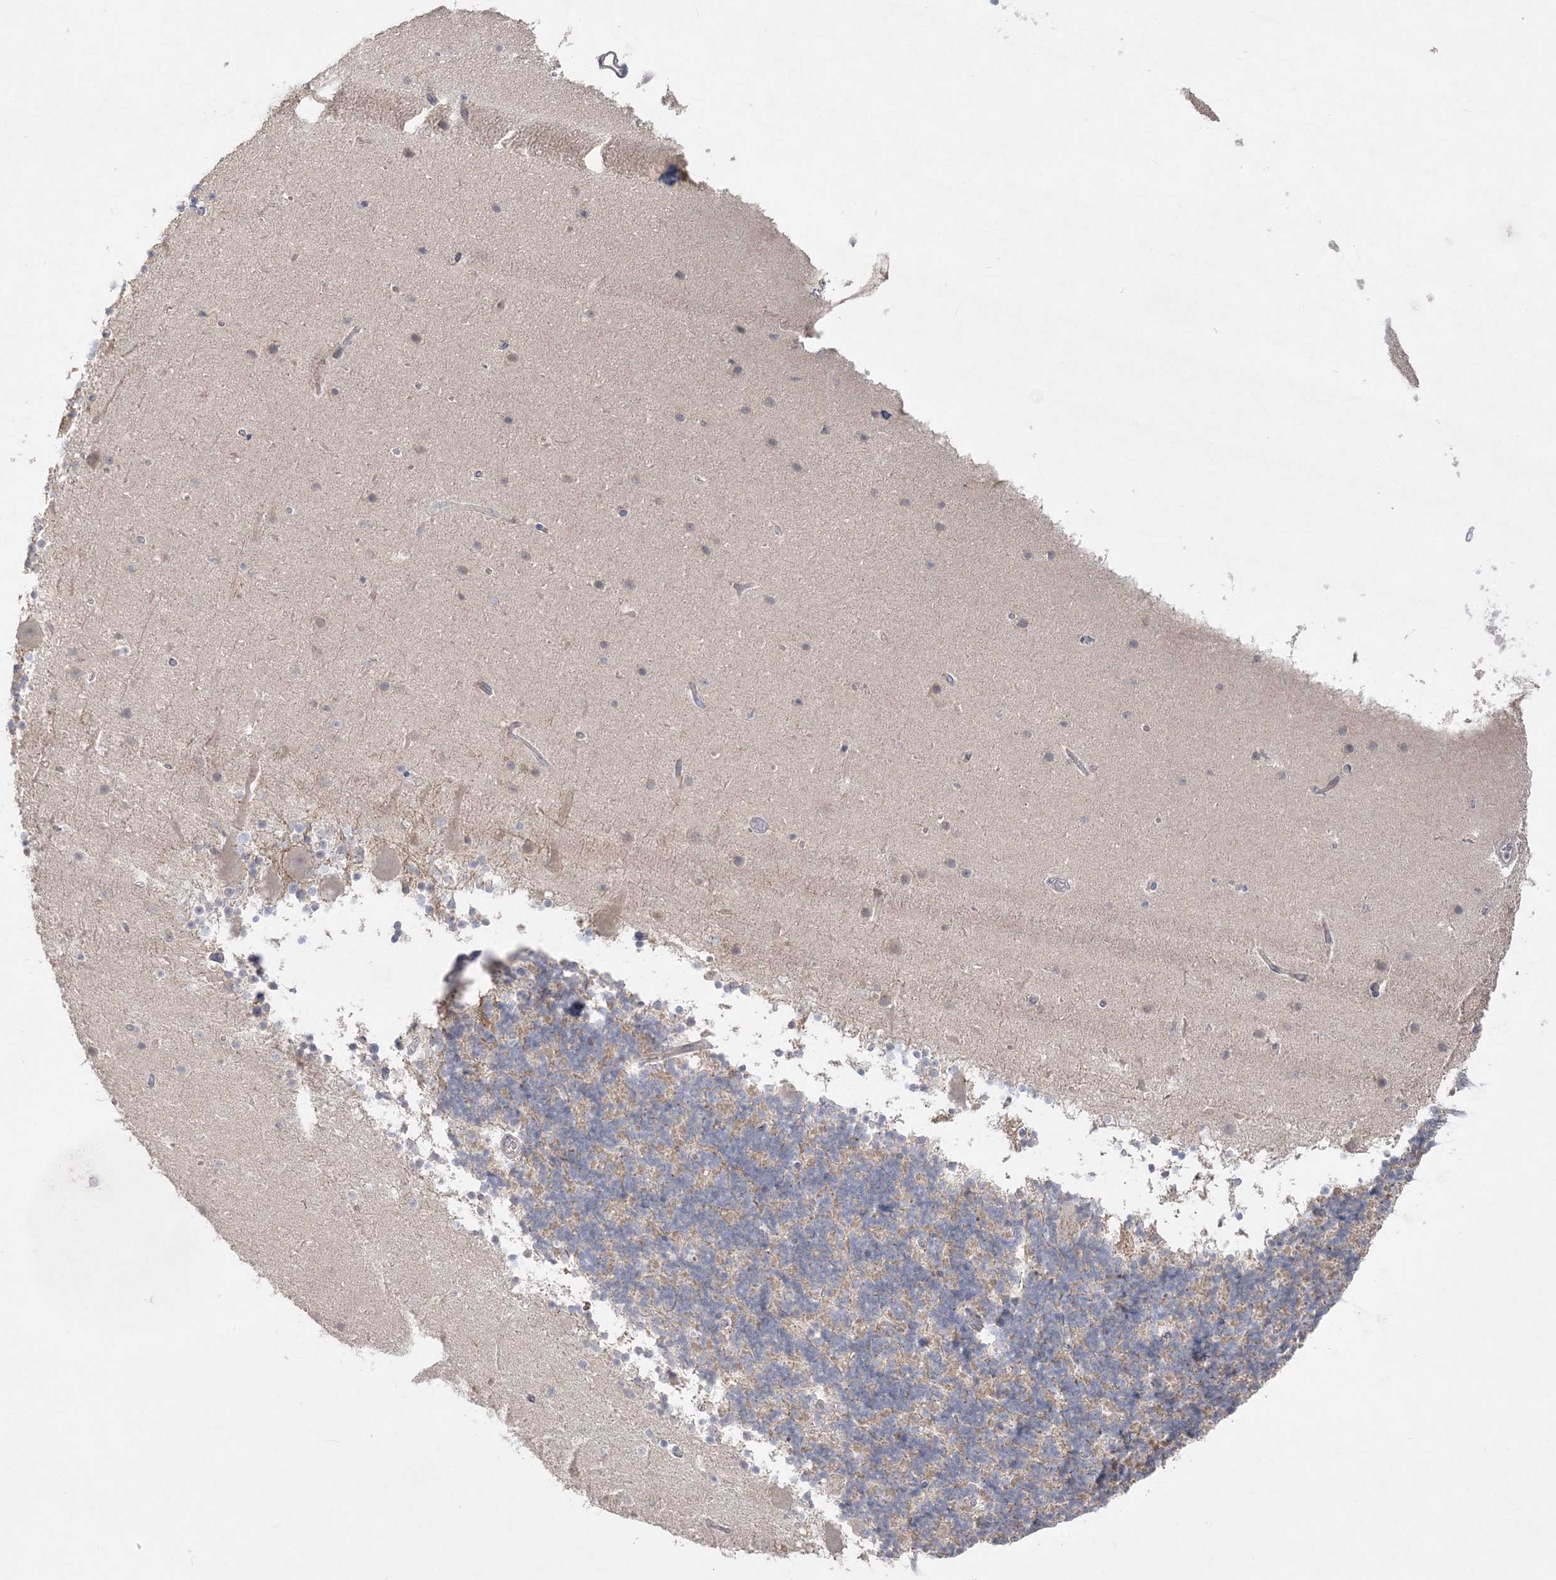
{"staining": {"intensity": "negative", "quantity": "none", "location": "none"}, "tissue": "cerebellum", "cell_type": "Cells in granular layer", "image_type": "normal", "snomed": [{"axis": "morphology", "description": "Normal tissue, NOS"}, {"axis": "topography", "description": "Cerebellum"}], "caption": "IHC of normal cerebellum exhibits no staining in cells in granular layer. The staining was performed using DAB (3,3'-diaminobenzidine) to visualize the protein expression in brown, while the nuclei were stained in blue with hematoxylin (Magnification: 20x).", "gene": "SH3BP4", "patient": {"sex": "male", "age": 57}}